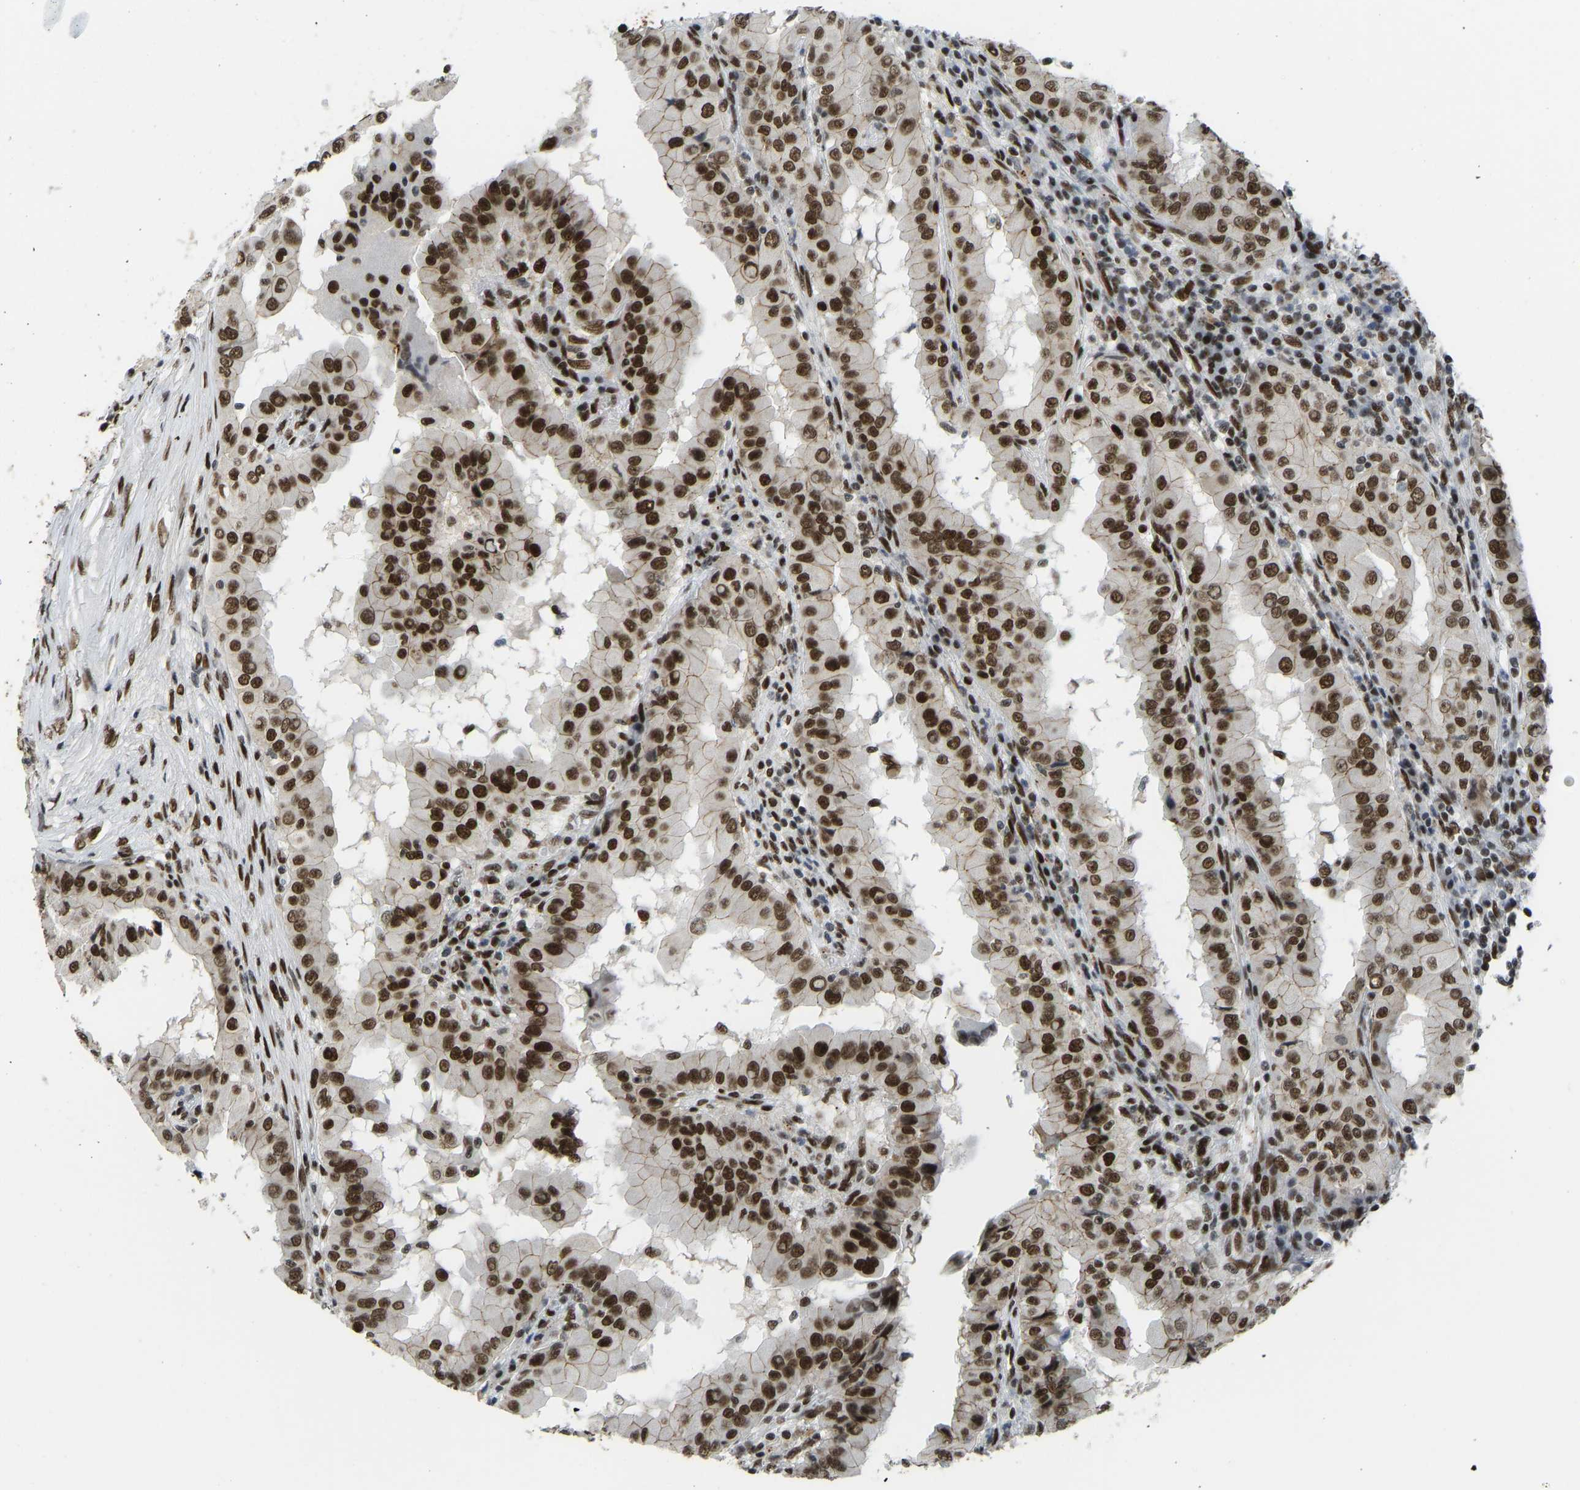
{"staining": {"intensity": "strong", "quantity": ">75%", "location": "nuclear"}, "tissue": "thyroid cancer", "cell_type": "Tumor cells", "image_type": "cancer", "snomed": [{"axis": "morphology", "description": "Papillary adenocarcinoma, NOS"}, {"axis": "topography", "description": "Thyroid gland"}], "caption": "Immunohistochemistry staining of thyroid cancer (papillary adenocarcinoma), which displays high levels of strong nuclear staining in approximately >75% of tumor cells indicating strong nuclear protein positivity. The staining was performed using DAB (brown) for protein detection and nuclei were counterstained in hematoxylin (blue).", "gene": "FOXK1", "patient": {"sex": "male", "age": 33}}